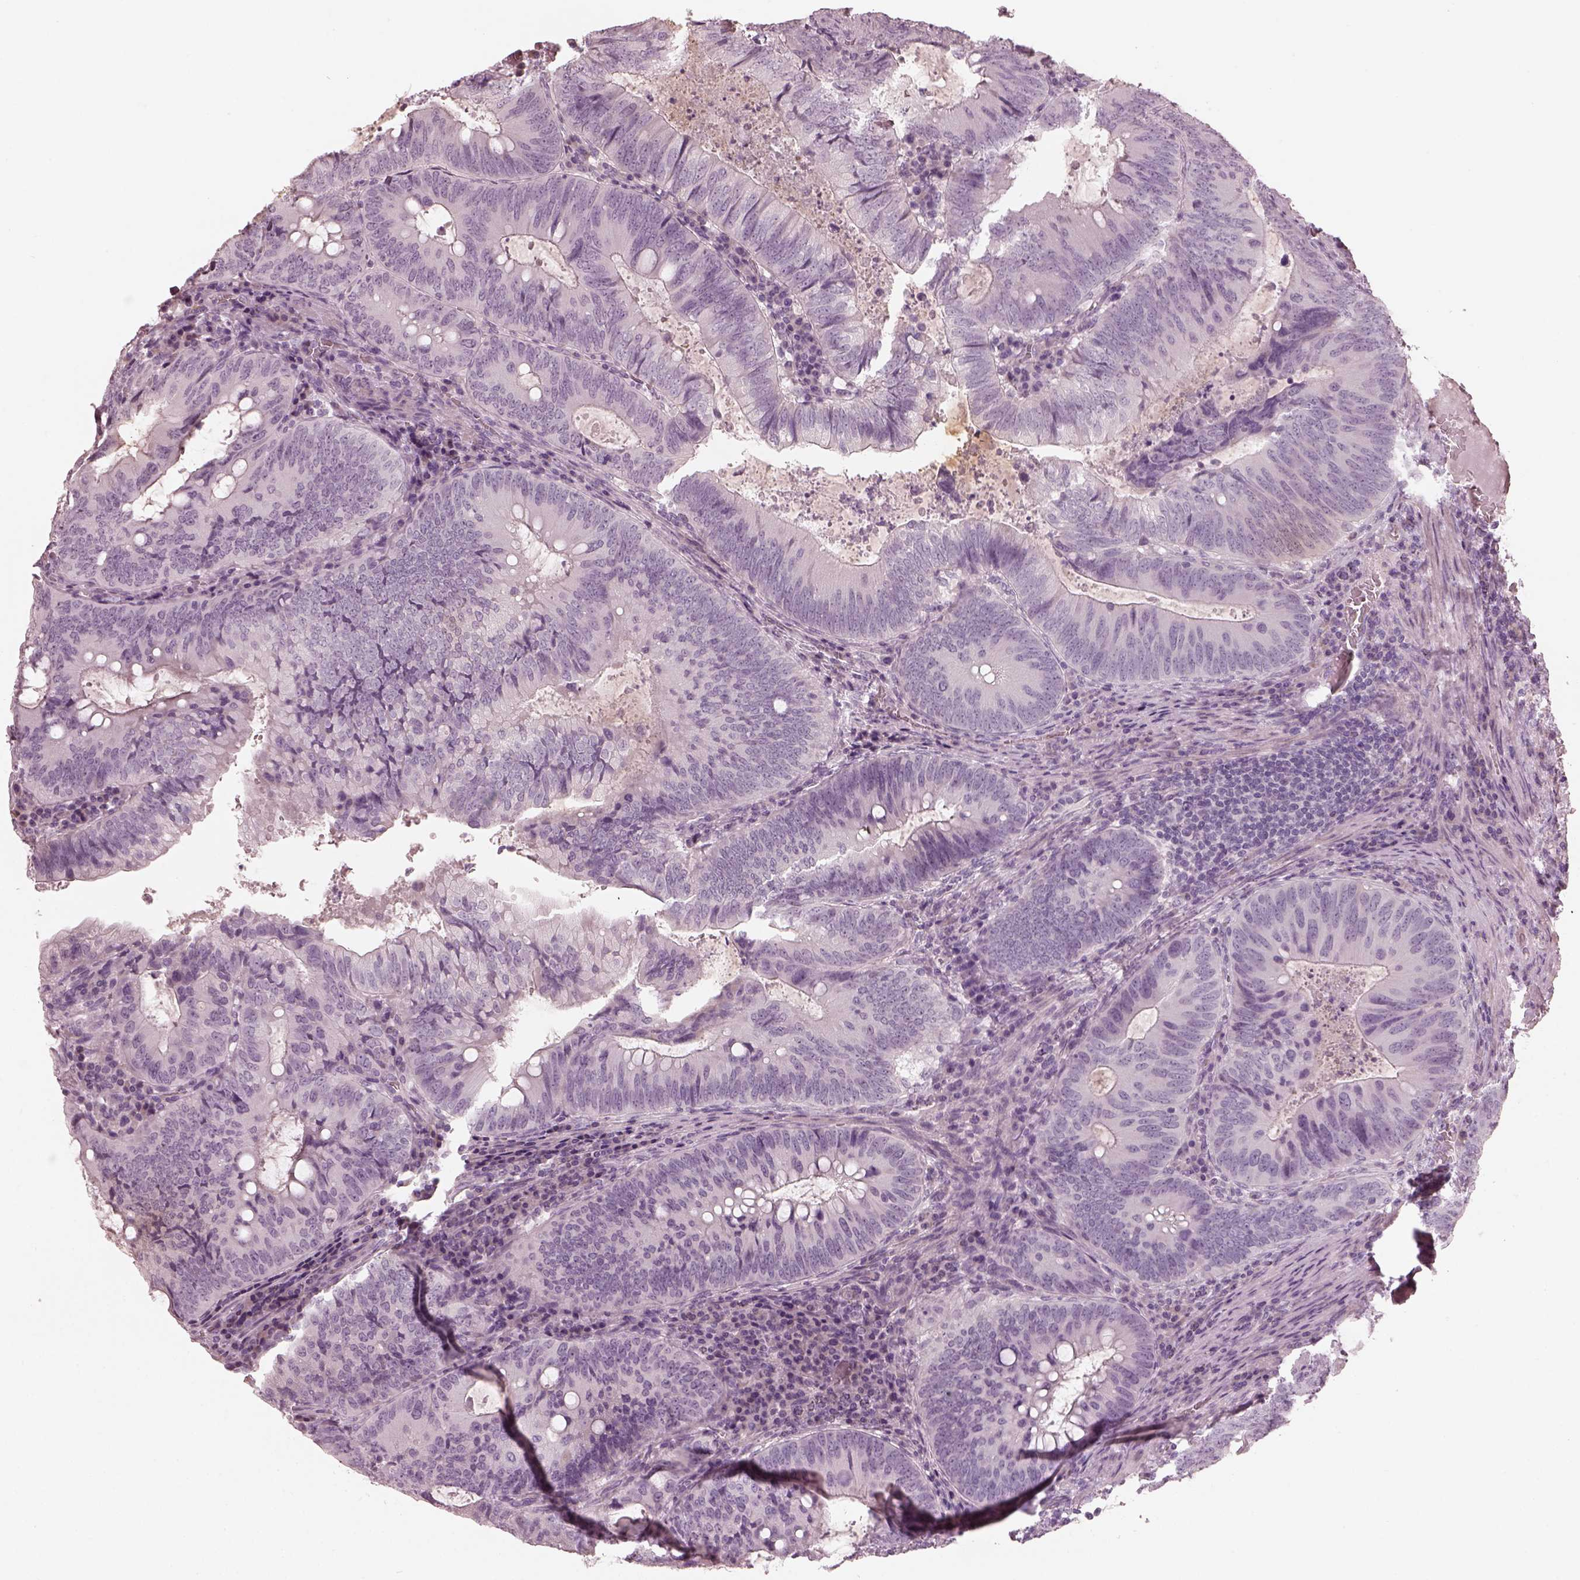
{"staining": {"intensity": "negative", "quantity": "none", "location": "none"}, "tissue": "colorectal cancer", "cell_type": "Tumor cells", "image_type": "cancer", "snomed": [{"axis": "morphology", "description": "Adenocarcinoma, NOS"}, {"axis": "topography", "description": "Colon"}], "caption": "The image reveals no staining of tumor cells in colorectal cancer.", "gene": "OPTC", "patient": {"sex": "male", "age": 67}}